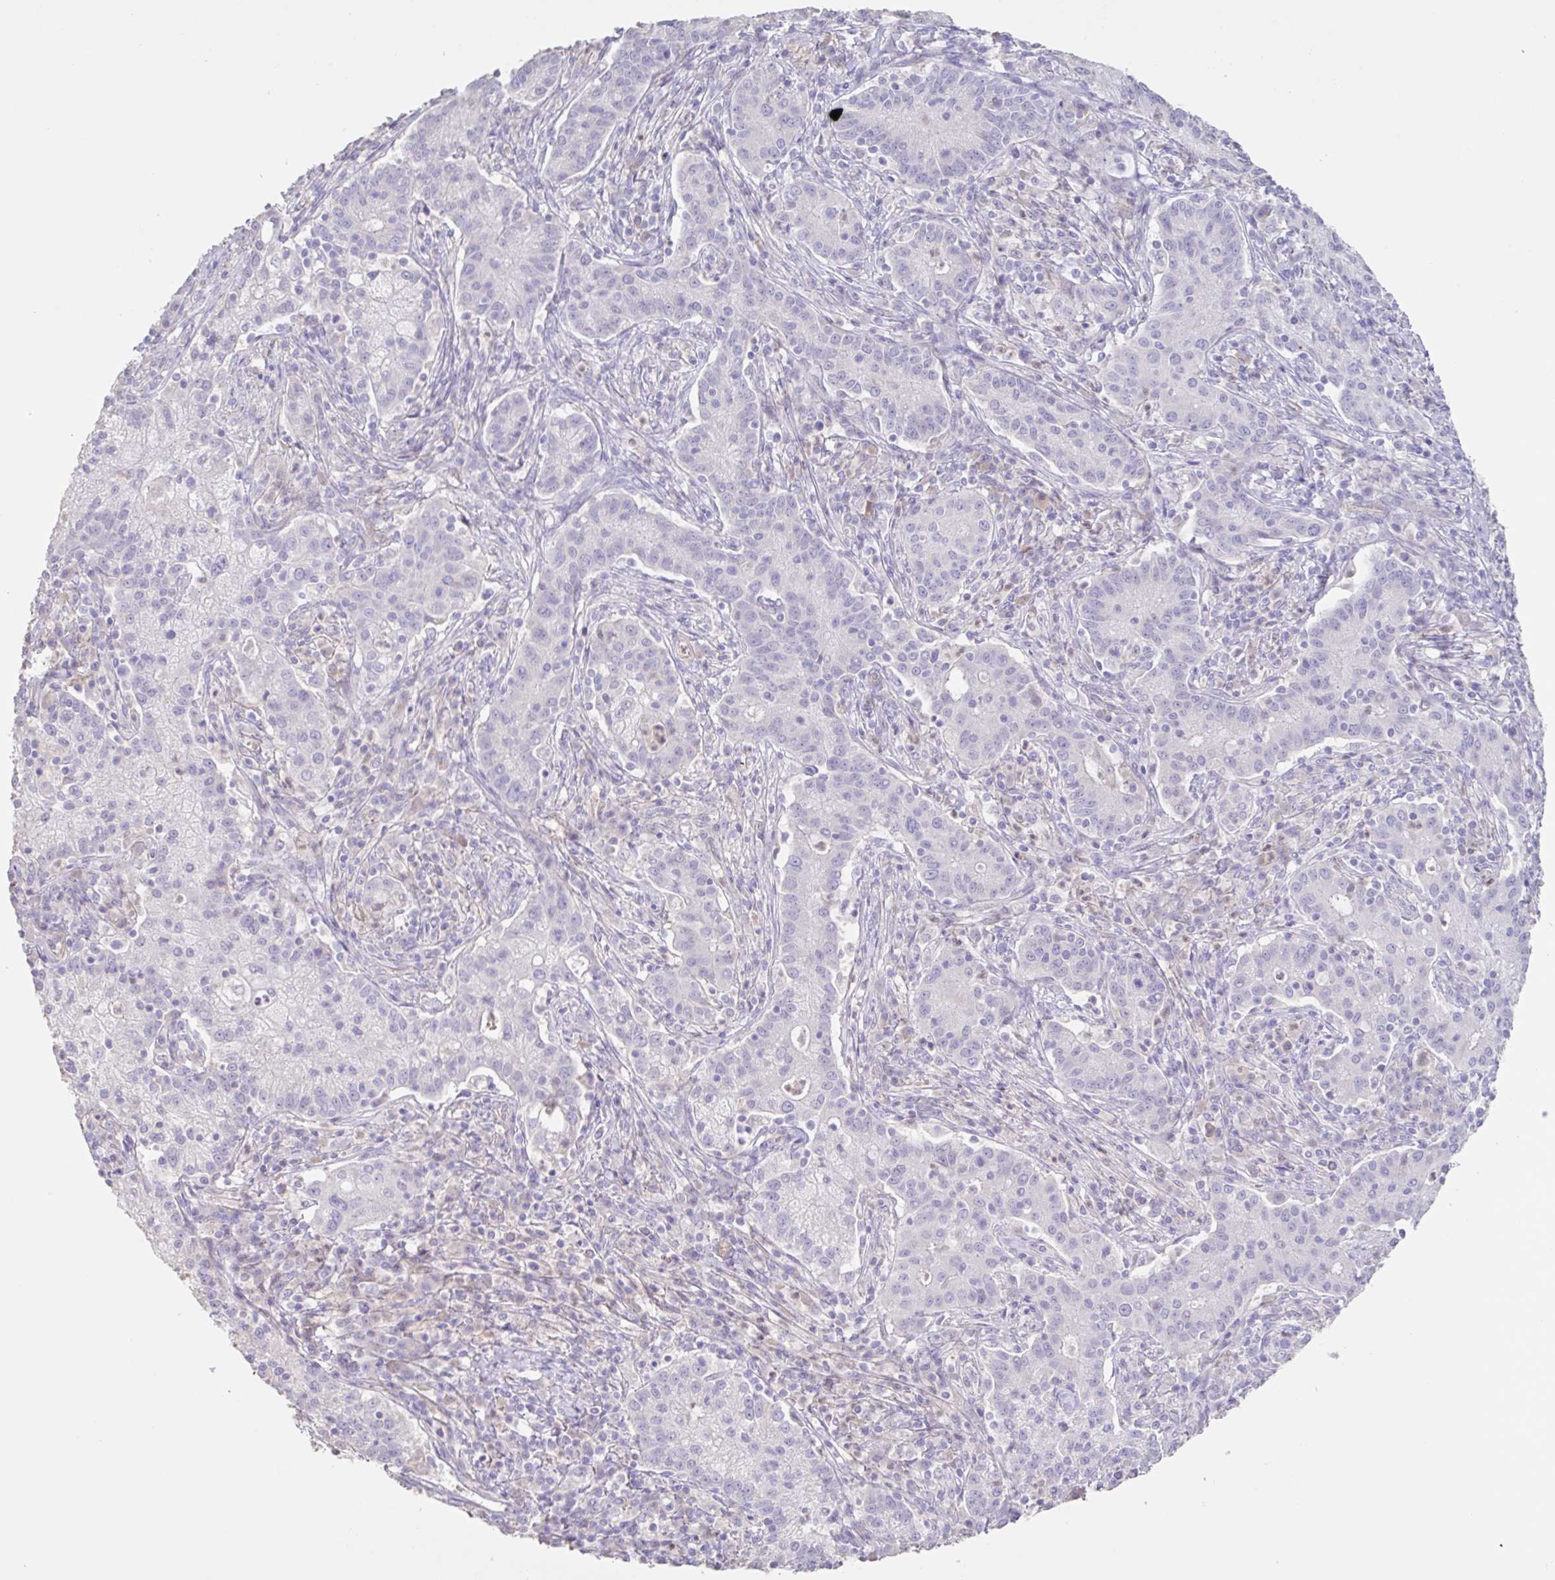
{"staining": {"intensity": "negative", "quantity": "none", "location": "none"}, "tissue": "cervical cancer", "cell_type": "Tumor cells", "image_type": "cancer", "snomed": [{"axis": "morphology", "description": "Normal tissue, NOS"}, {"axis": "morphology", "description": "Adenocarcinoma, NOS"}, {"axis": "topography", "description": "Cervix"}], "caption": "IHC of human adenocarcinoma (cervical) displays no staining in tumor cells.", "gene": "PYGM", "patient": {"sex": "female", "age": 44}}